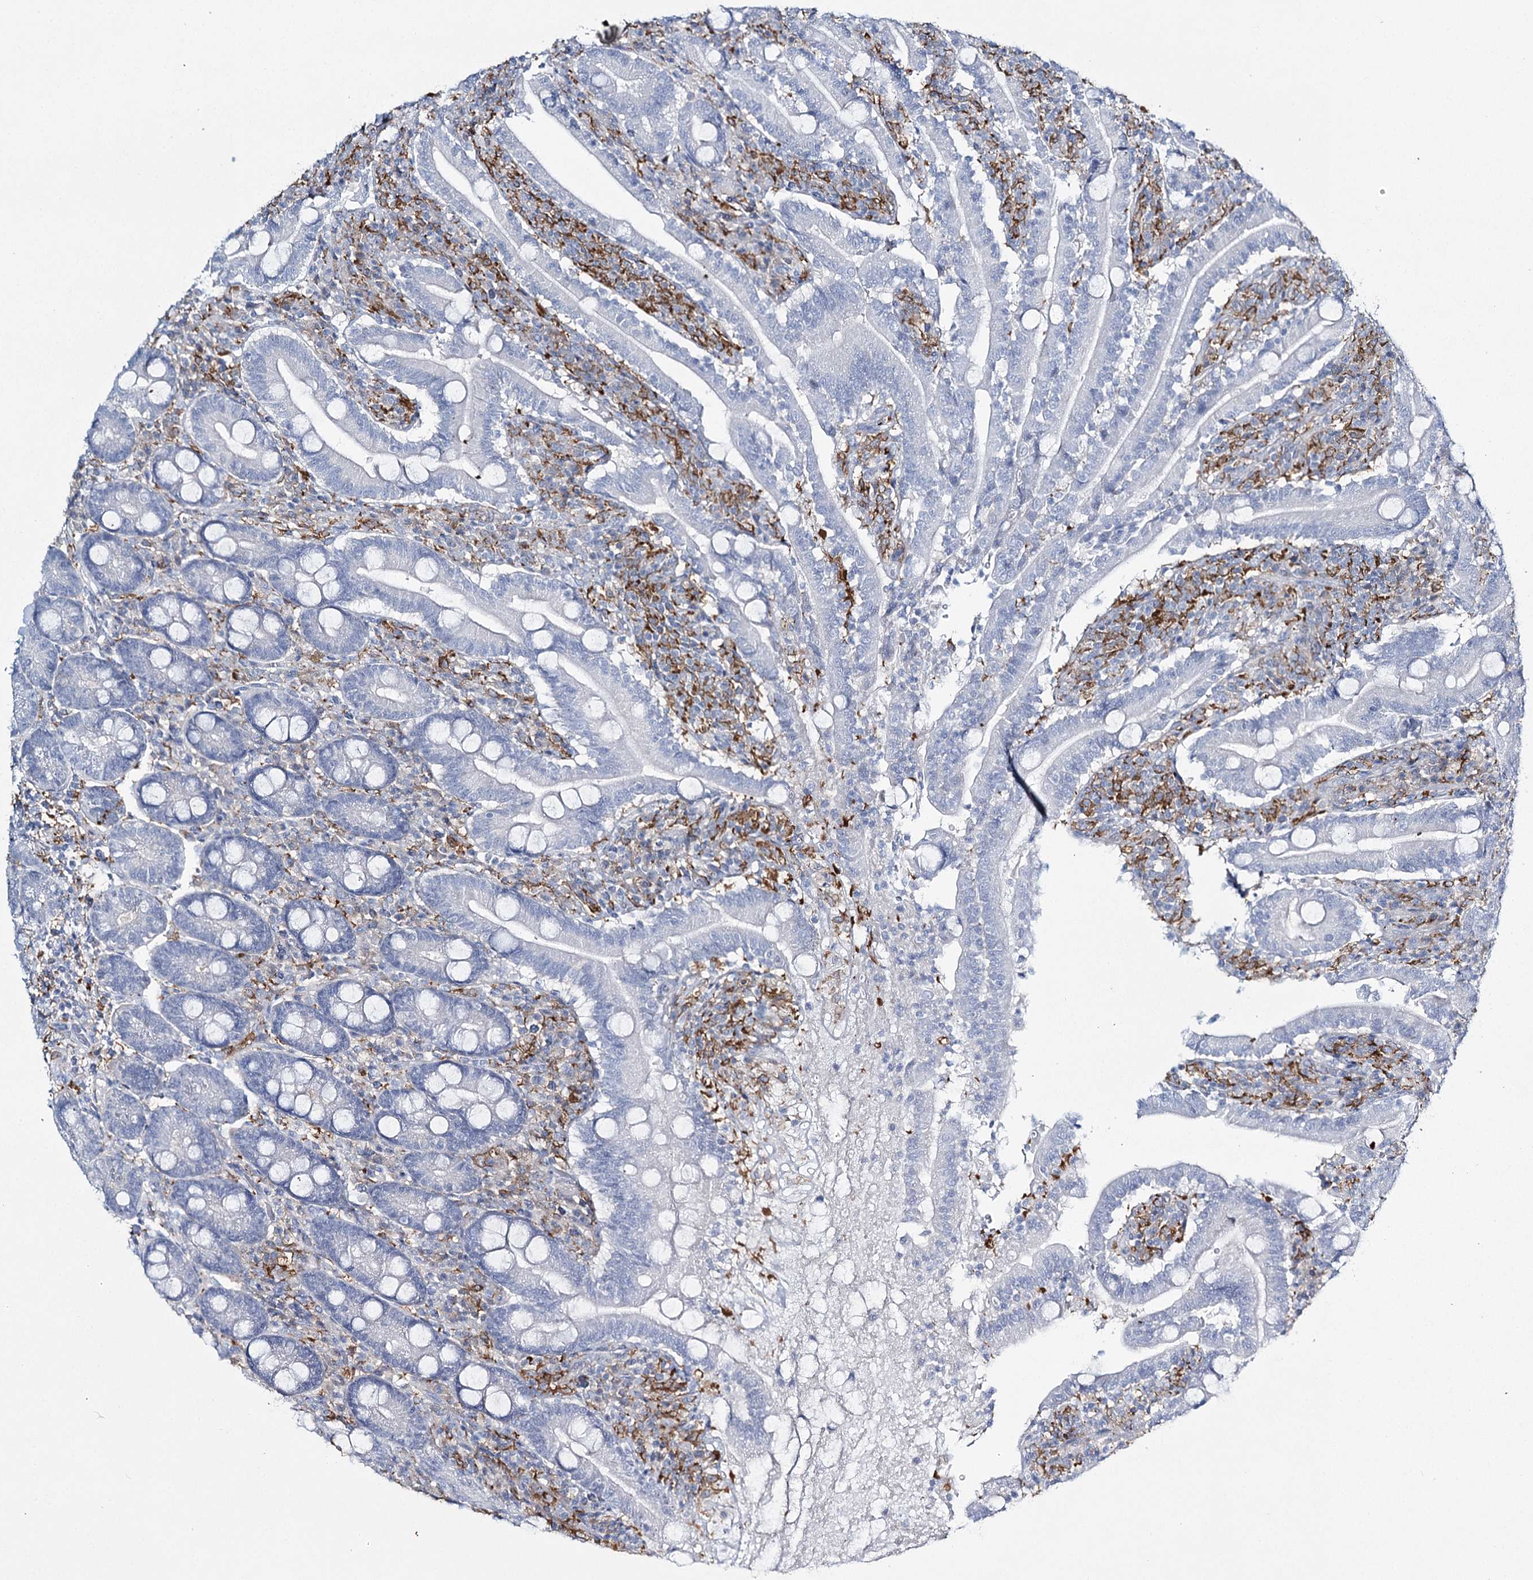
{"staining": {"intensity": "negative", "quantity": "none", "location": "none"}, "tissue": "duodenum", "cell_type": "Glandular cells", "image_type": "normal", "snomed": [{"axis": "morphology", "description": "Normal tissue, NOS"}, {"axis": "topography", "description": "Duodenum"}], "caption": "DAB immunohistochemical staining of normal human duodenum reveals no significant expression in glandular cells.", "gene": "CCDC88A", "patient": {"sex": "male", "age": 35}}